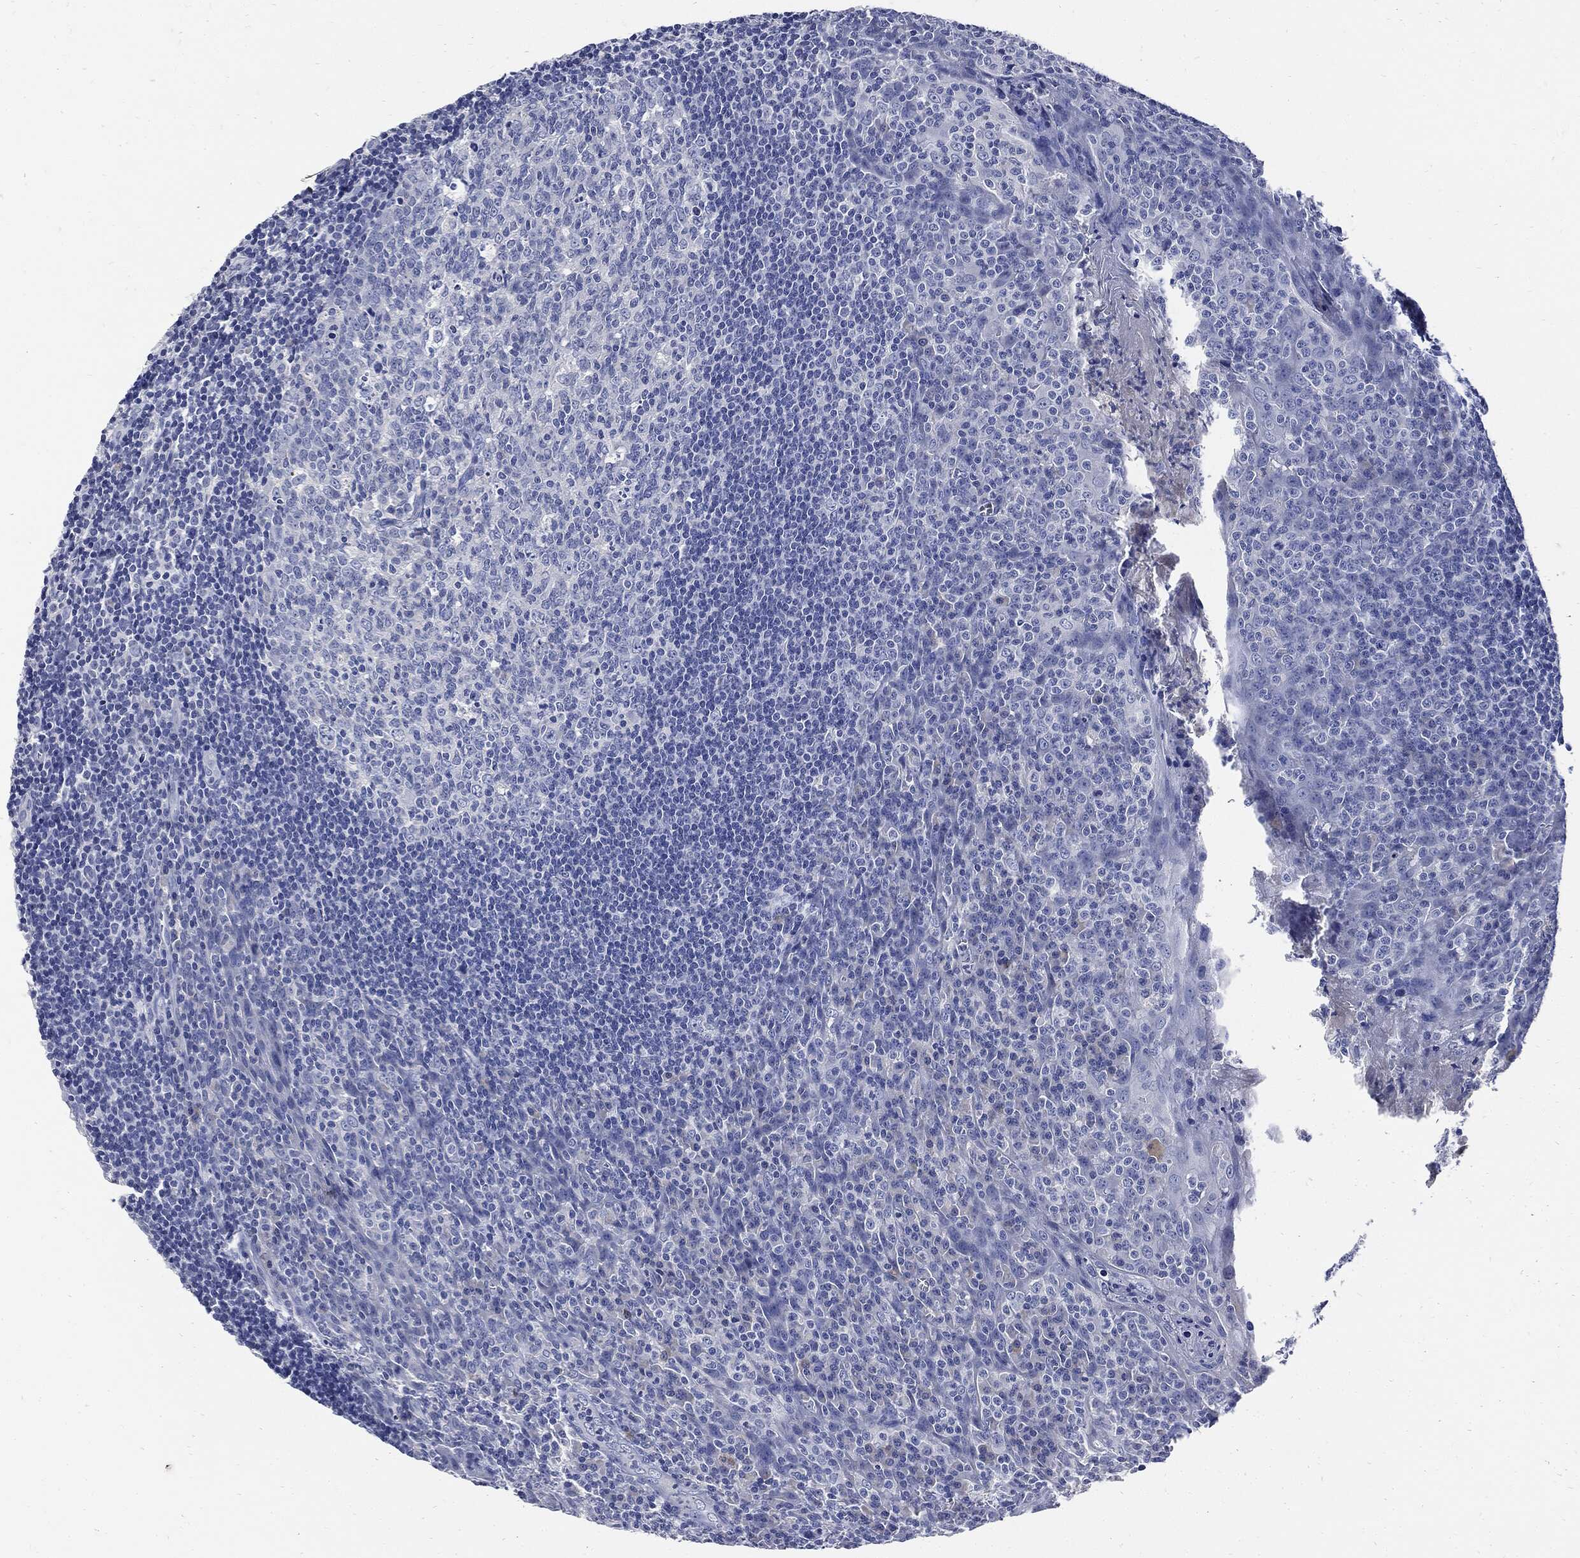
{"staining": {"intensity": "negative", "quantity": "none", "location": "none"}, "tissue": "tonsil", "cell_type": "Germinal center cells", "image_type": "normal", "snomed": [{"axis": "morphology", "description": "Normal tissue, NOS"}, {"axis": "topography", "description": "Tonsil"}], "caption": "This histopathology image is of unremarkable tonsil stained with immunohistochemistry (IHC) to label a protein in brown with the nuclei are counter-stained blue. There is no positivity in germinal center cells.", "gene": "CPE", "patient": {"sex": "male", "age": 20}}